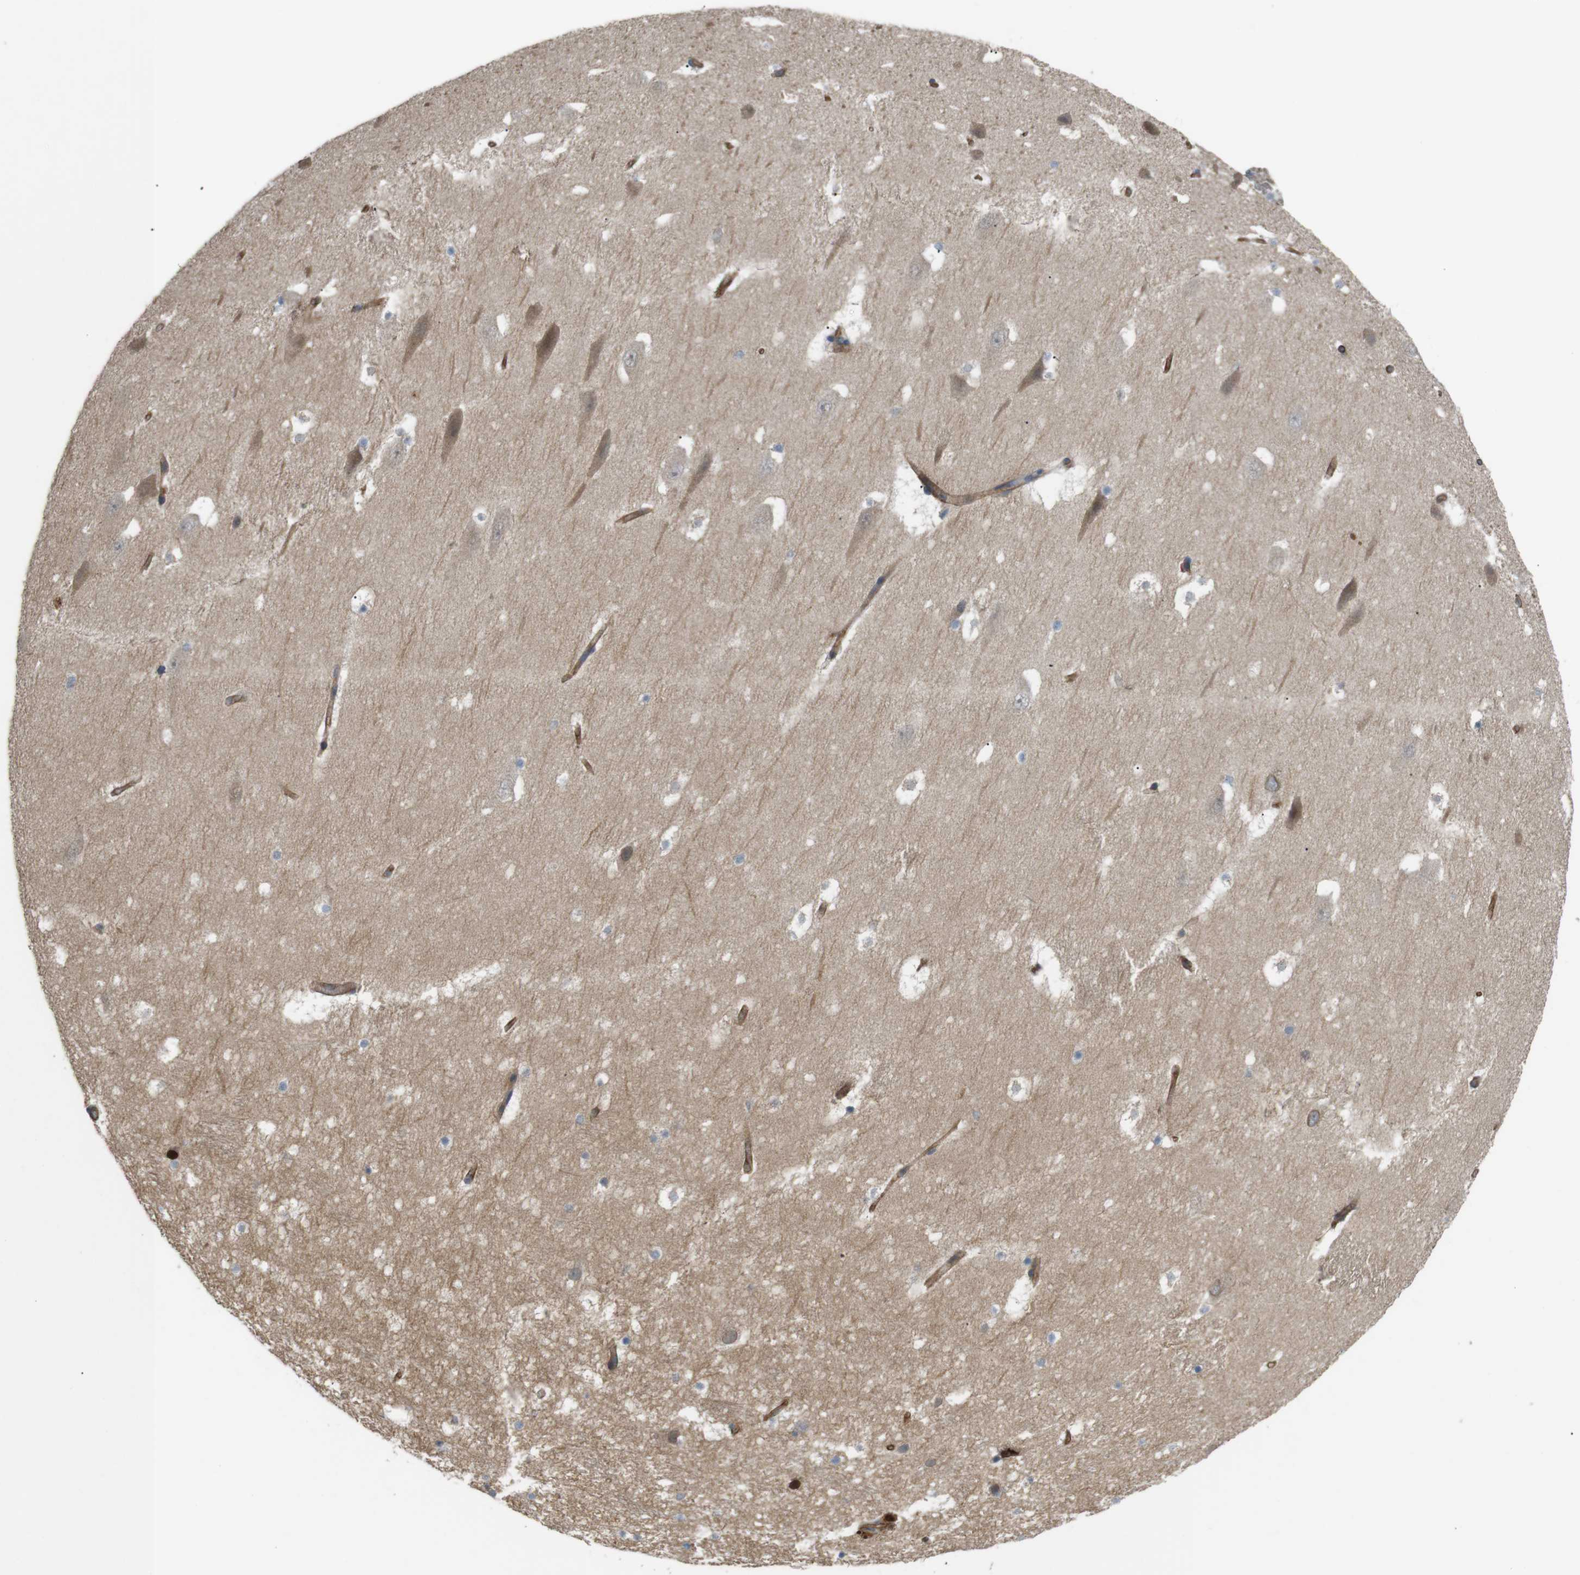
{"staining": {"intensity": "negative", "quantity": "none", "location": "none"}, "tissue": "hippocampus", "cell_type": "Glial cells", "image_type": "normal", "snomed": [{"axis": "morphology", "description": "Normal tissue, NOS"}, {"axis": "topography", "description": "Hippocampus"}], "caption": "An immunohistochemistry micrograph of benign hippocampus is shown. There is no staining in glial cells of hippocampus.", "gene": "BVES", "patient": {"sex": "male", "age": 45}}